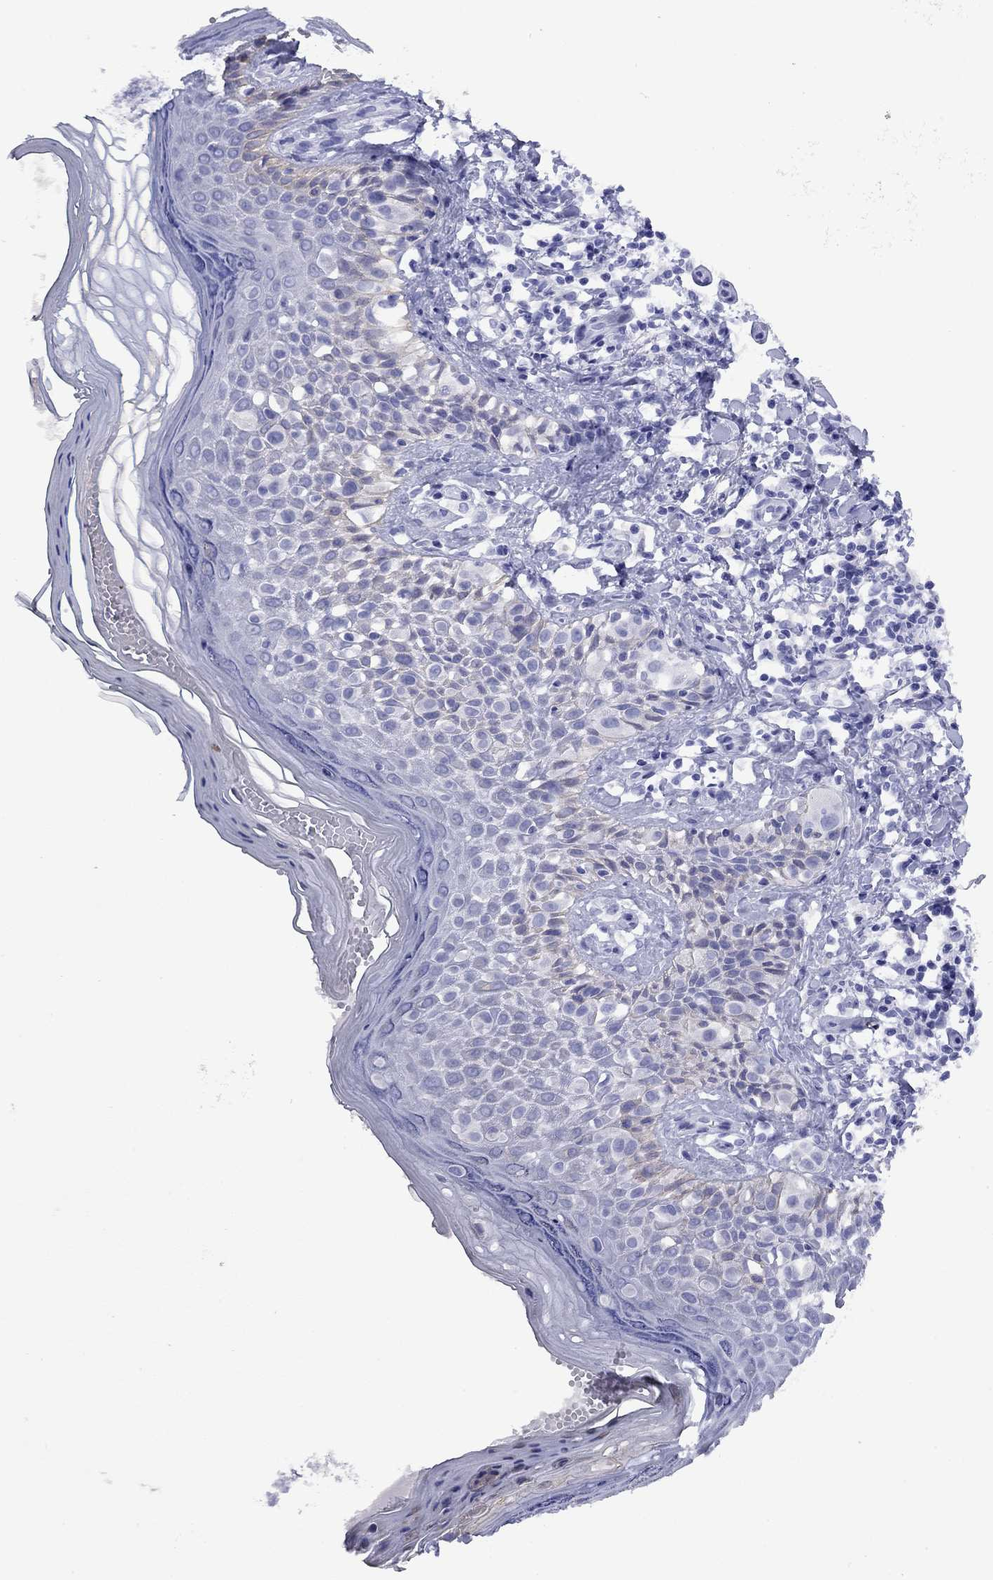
{"staining": {"intensity": "negative", "quantity": "none", "location": "none"}, "tissue": "melanoma", "cell_type": "Tumor cells", "image_type": "cancer", "snomed": [{"axis": "morphology", "description": "Malignant melanoma, NOS"}, {"axis": "topography", "description": "Skin"}], "caption": "This is an immunohistochemistry image of human melanoma. There is no positivity in tumor cells.", "gene": "CMYA5", "patient": {"sex": "female", "age": 73}}